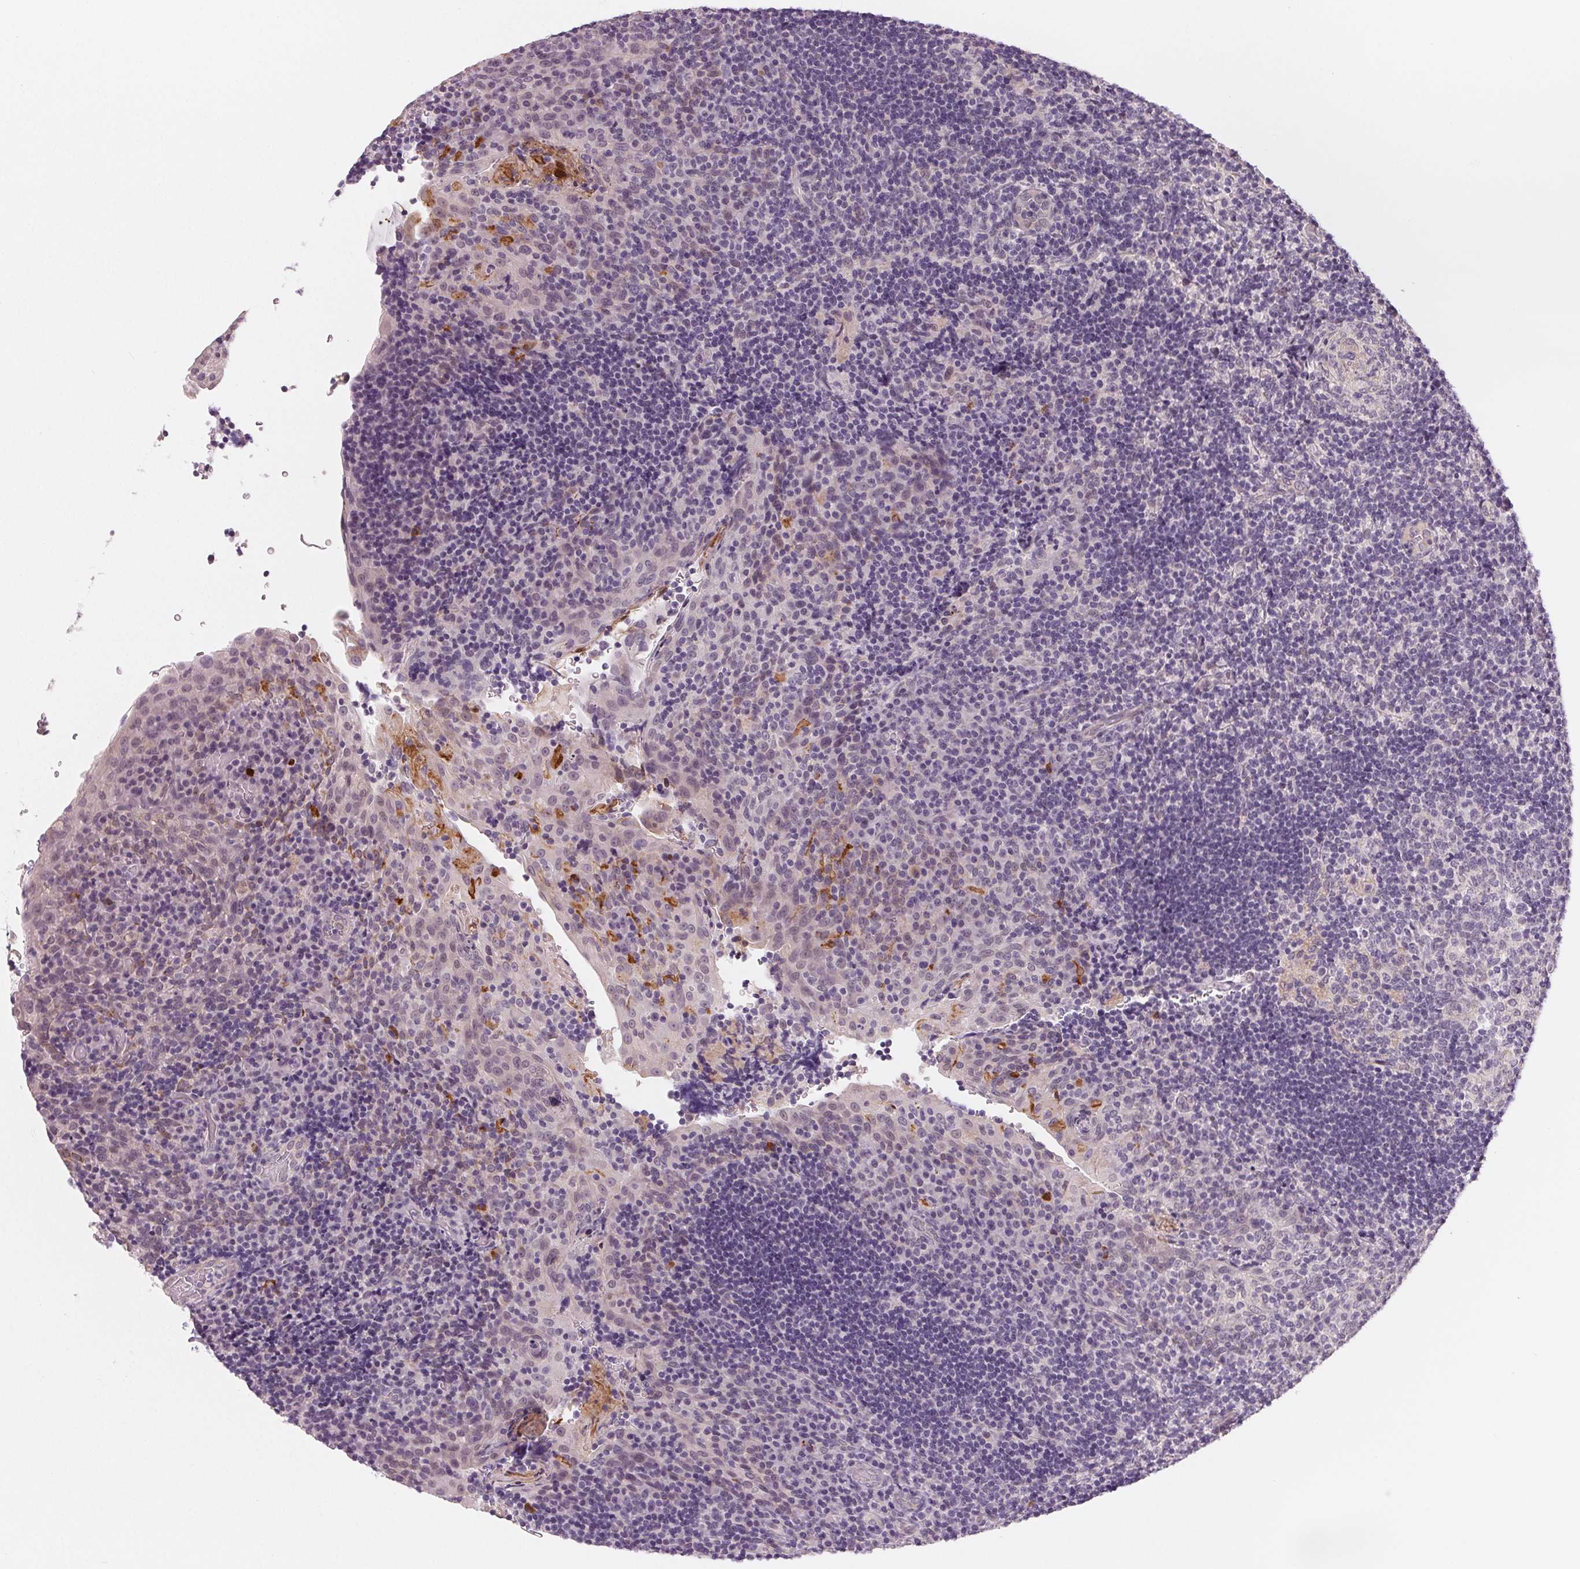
{"staining": {"intensity": "negative", "quantity": "none", "location": "none"}, "tissue": "tonsil", "cell_type": "Germinal center cells", "image_type": "normal", "snomed": [{"axis": "morphology", "description": "Normal tissue, NOS"}, {"axis": "topography", "description": "Tonsil"}], "caption": "The image shows no significant expression in germinal center cells of tonsil. Nuclei are stained in blue.", "gene": "CFC1B", "patient": {"sex": "male", "age": 17}}